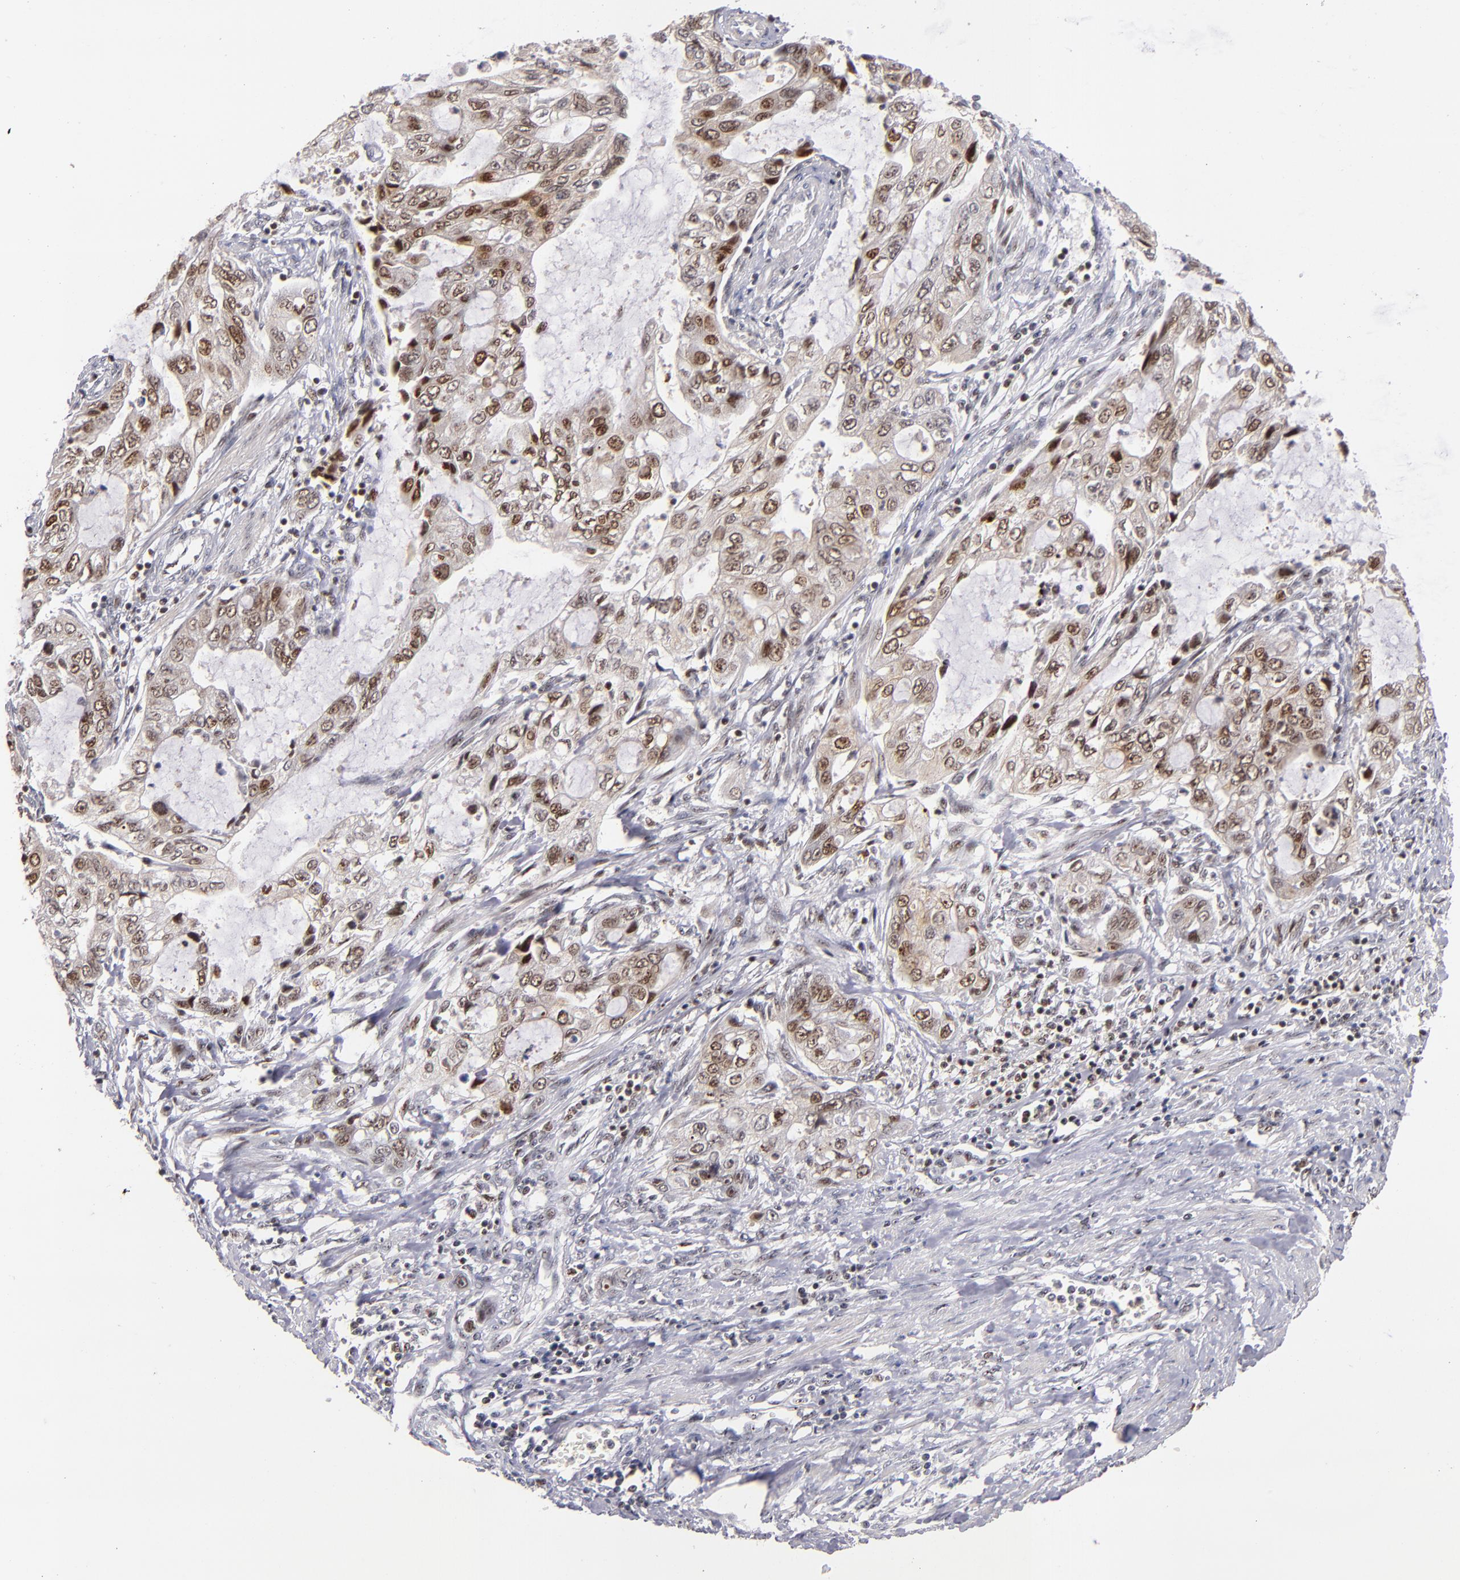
{"staining": {"intensity": "weak", "quantity": ">75%", "location": "cytoplasmic/membranous,nuclear"}, "tissue": "stomach cancer", "cell_type": "Tumor cells", "image_type": "cancer", "snomed": [{"axis": "morphology", "description": "Adenocarcinoma, NOS"}, {"axis": "topography", "description": "Stomach, upper"}], "caption": "High-power microscopy captured an IHC micrograph of stomach adenocarcinoma, revealing weak cytoplasmic/membranous and nuclear positivity in about >75% of tumor cells.", "gene": "PCNX4", "patient": {"sex": "female", "age": 52}}